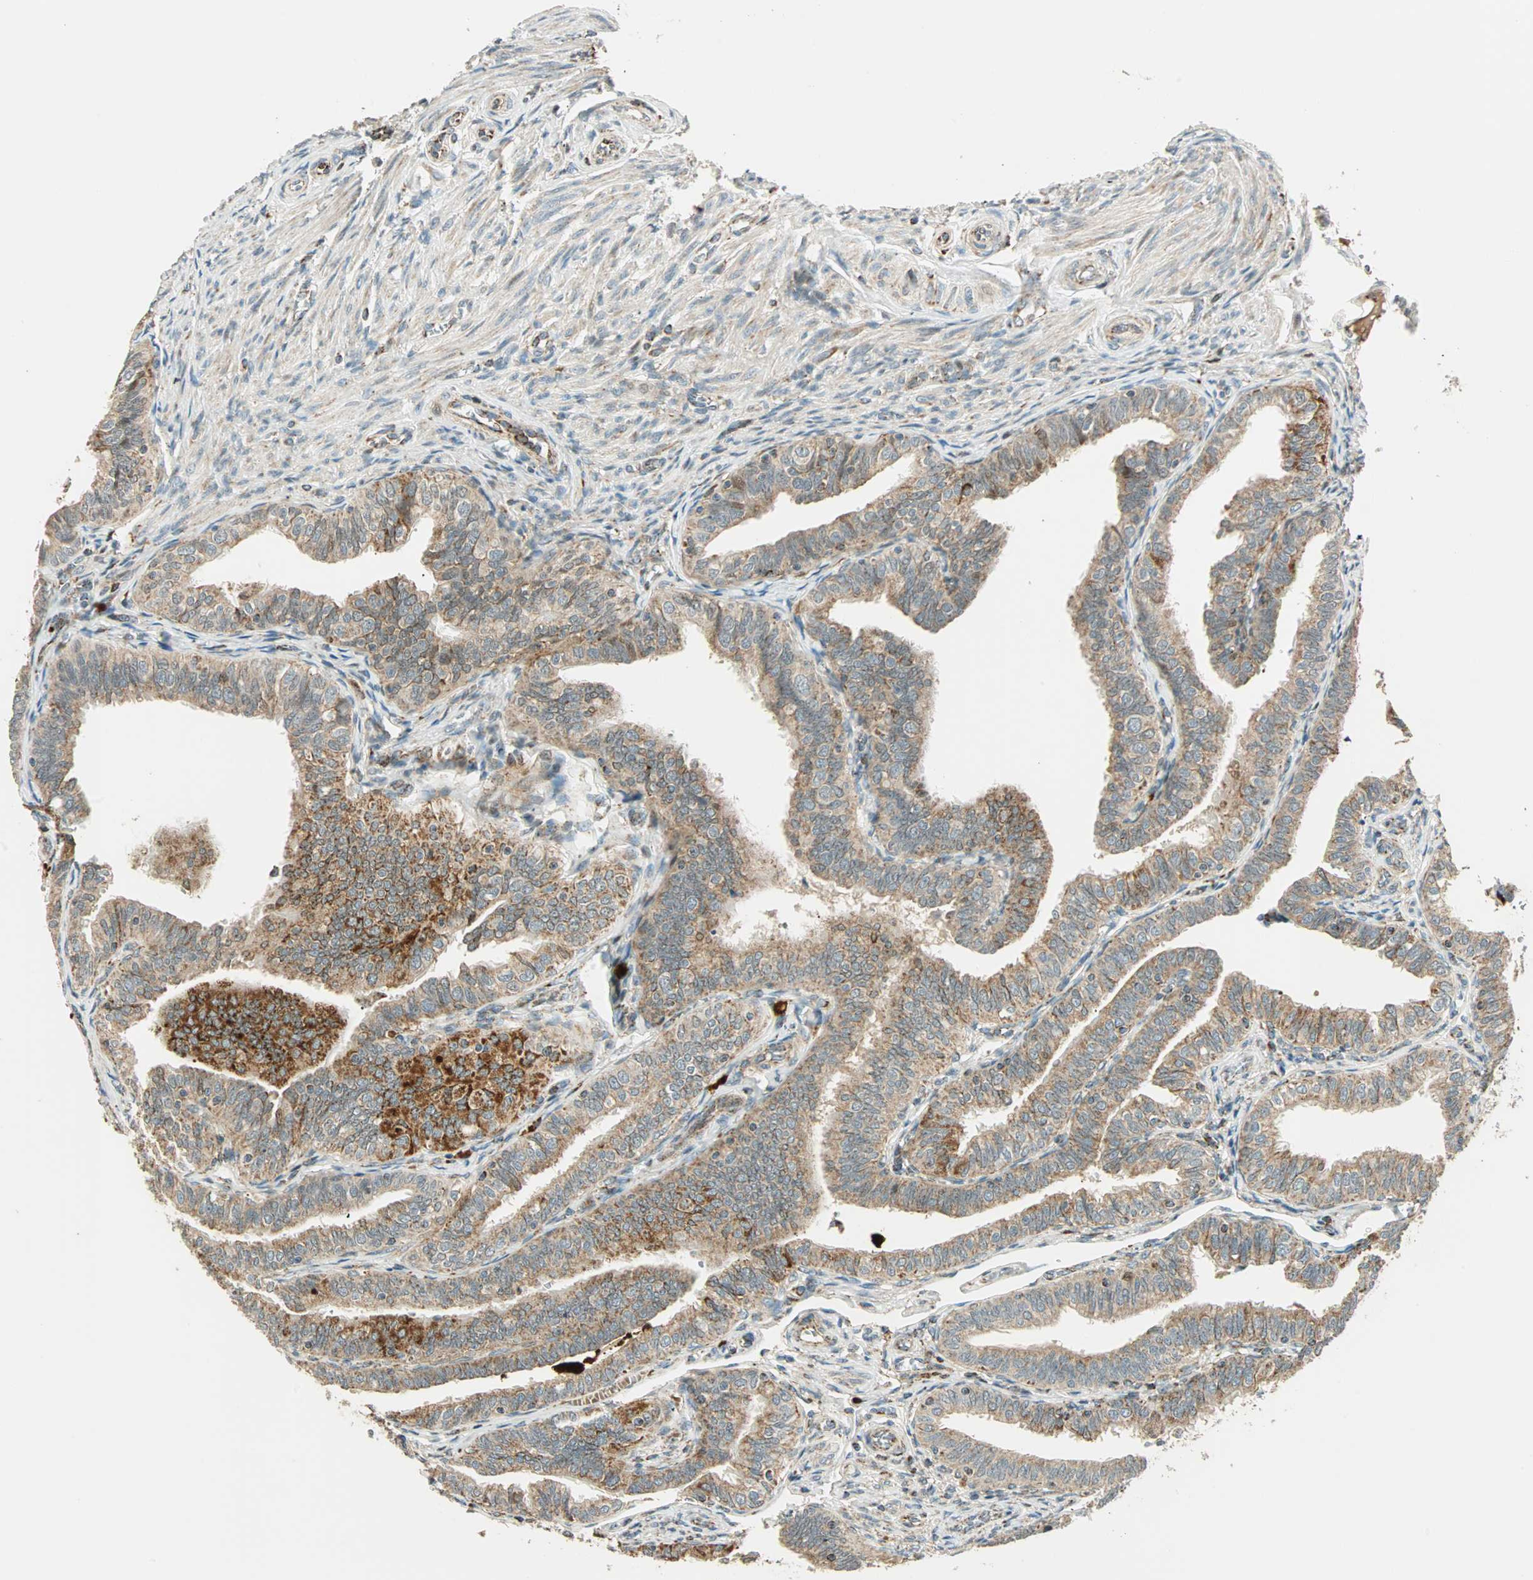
{"staining": {"intensity": "moderate", "quantity": "25%-75%", "location": "cytoplasmic/membranous"}, "tissue": "fallopian tube", "cell_type": "Glandular cells", "image_type": "normal", "snomed": [{"axis": "morphology", "description": "Normal tissue, NOS"}, {"axis": "topography", "description": "Fallopian tube"}], "caption": "About 25%-75% of glandular cells in normal human fallopian tube demonstrate moderate cytoplasmic/membranous protein positivity as visualized by brown immunohistochemical staining.", "gene": "SPRY4", "patient": {"sex": "female", "age": 46}}